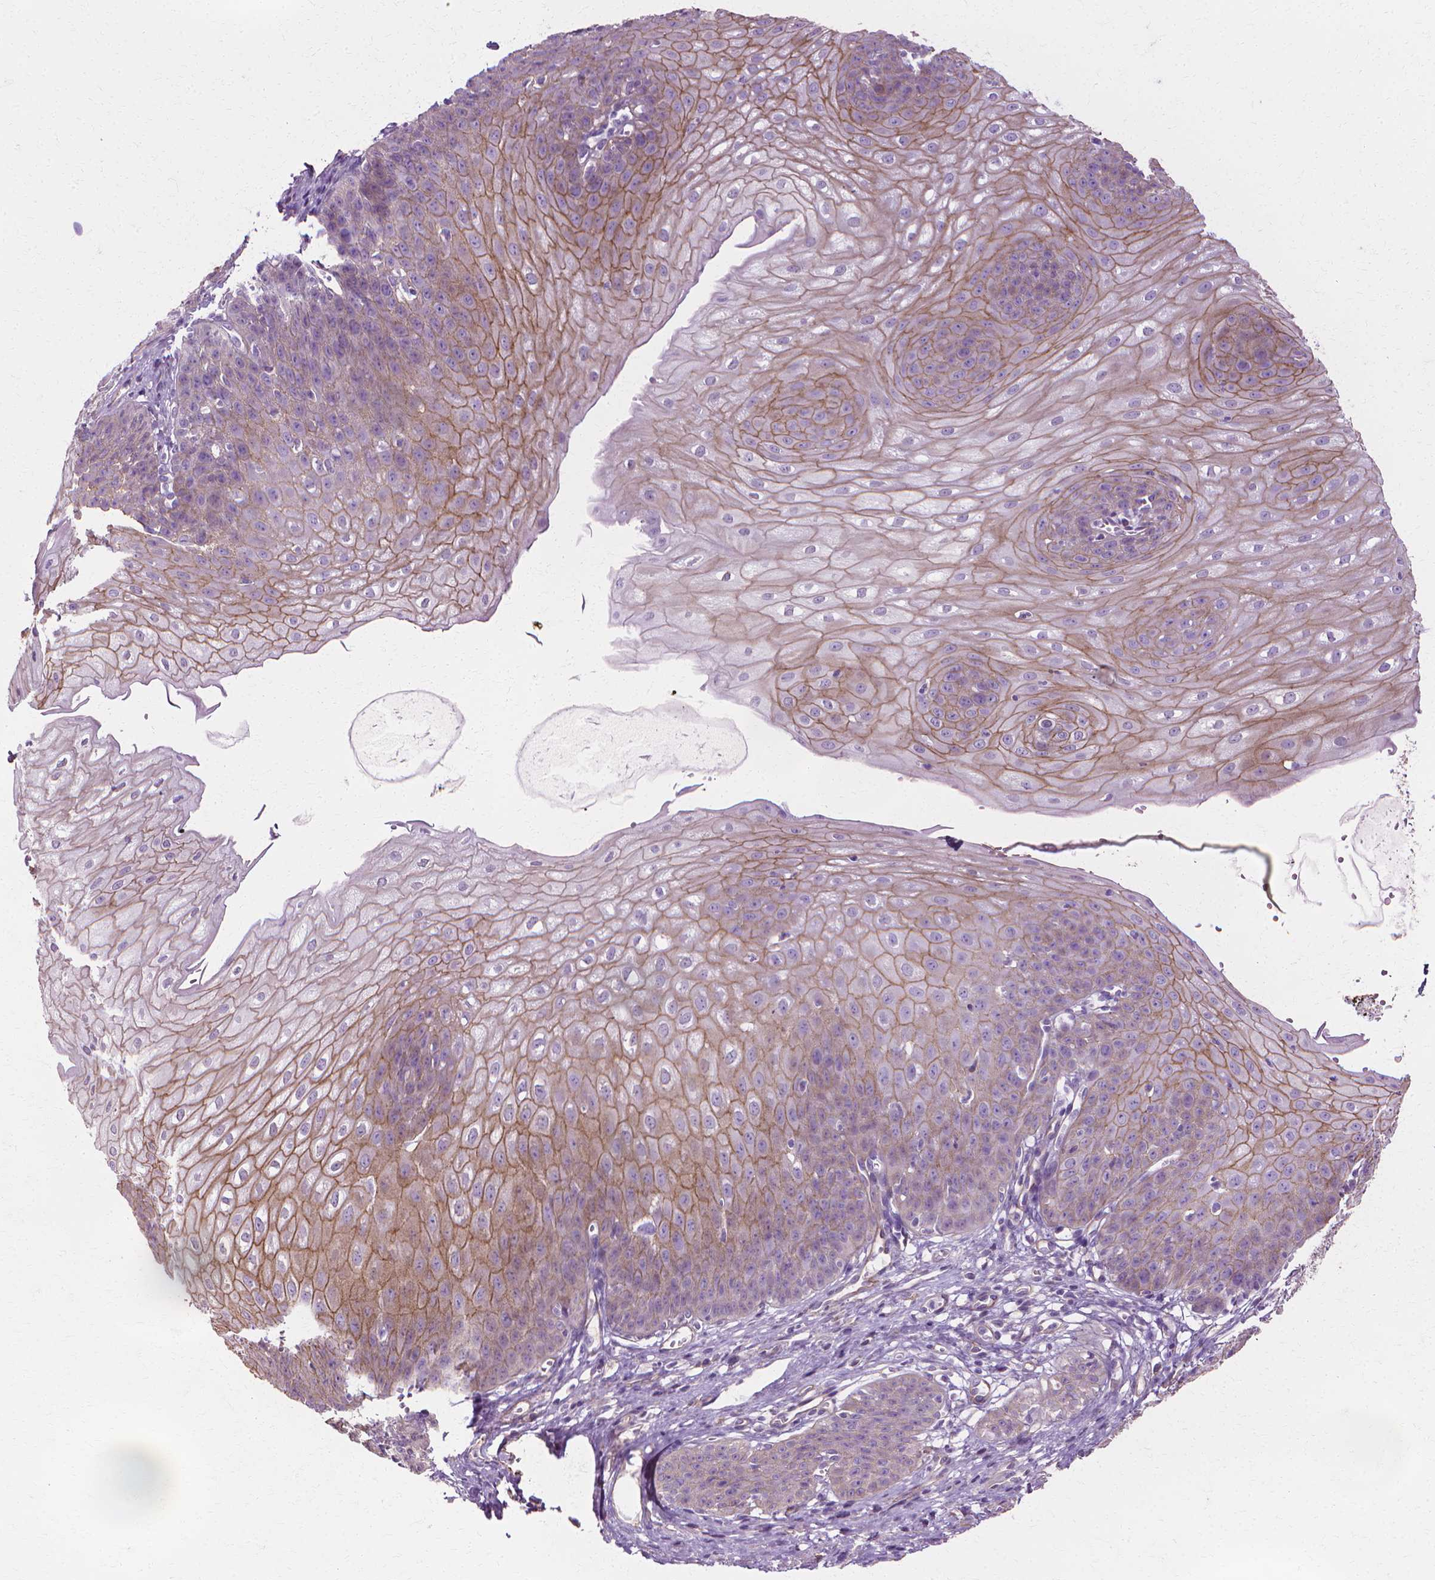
{"staining": {"intensity": "moderate", "quantity": "<25%", "location": "cytoplasmic/membranous"}, "tissue": "esophagus", "cell_type": "Squamous epithelial cells", "image_type": "normal", "snomed": [{"axis": "morphology", "description": "Normal tissue, NOS"}, {"axis": "topography", "description": "Esophagus"}], "caption": "Immunohistochemistry of unremarkable esophagus displays low levels of moderate cytoplasmic/membranous positivity in about <25% of squamous epithelial cells. The staining was performed using DAB, with brown indicating positive protein expression. Nuclei are stained blue with hematoxylin.", "gene": "CFAP157", "patient": {"sex": "male", "age": 71}}